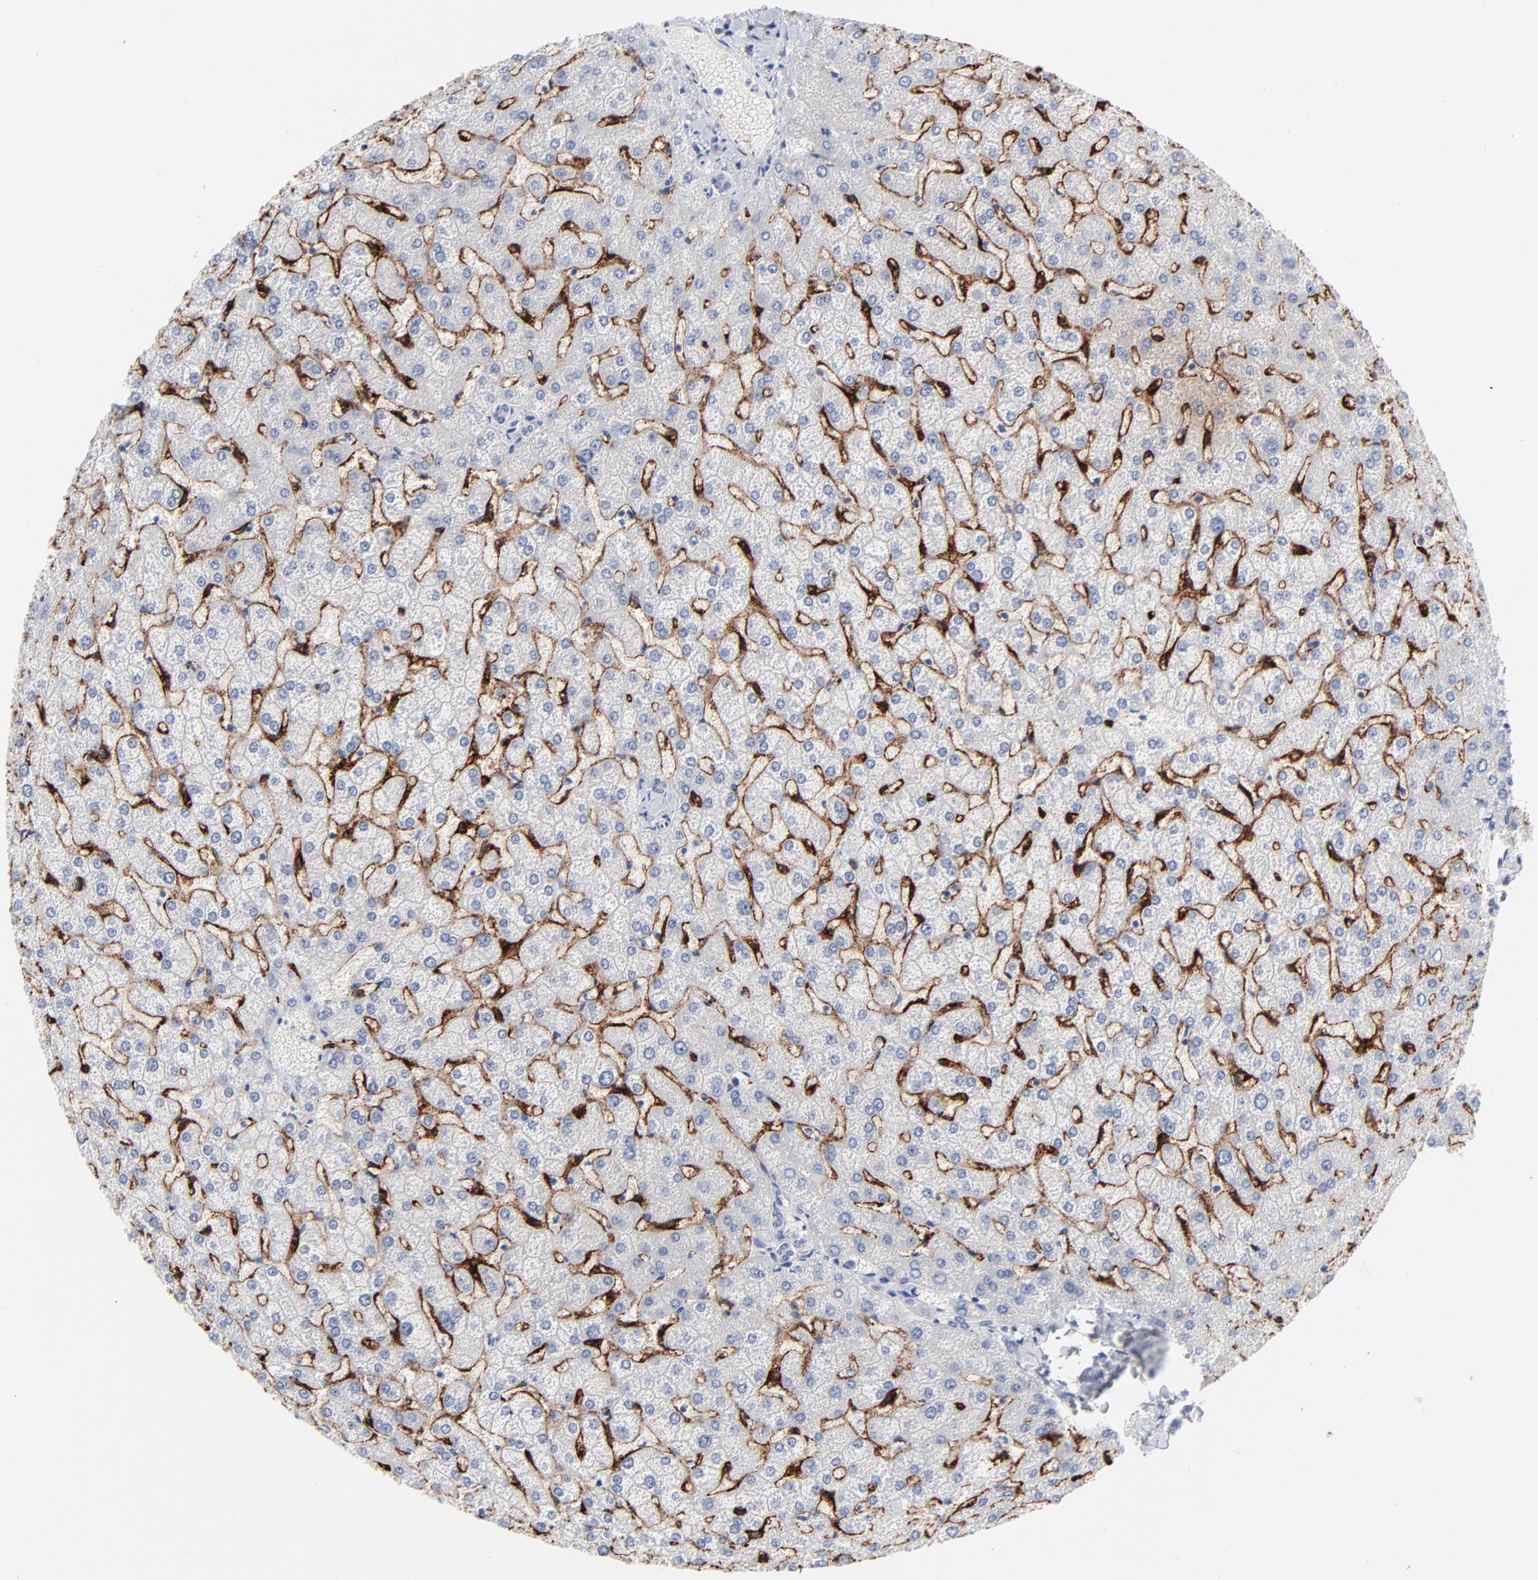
{"staining": {"intensity": "negative", "quantity": "none", "location": "none"}, "tissue": "liver", "cell_type": "Cholangiocytes", "image_type": "normal", "snomed": [{"axis": "morphology", "description": "Normal tissue, NOS"}, {"axis": "topography", "description": "Liver"}], "caption": "IHC image of benign liver: human liver stained with DAB (3,3'-diaminobenzidine) exhibits no significant protein positivity in cholangiocytes.", "gene": "CLEC4G", "patient": {"sex": "female", "age": 32}}